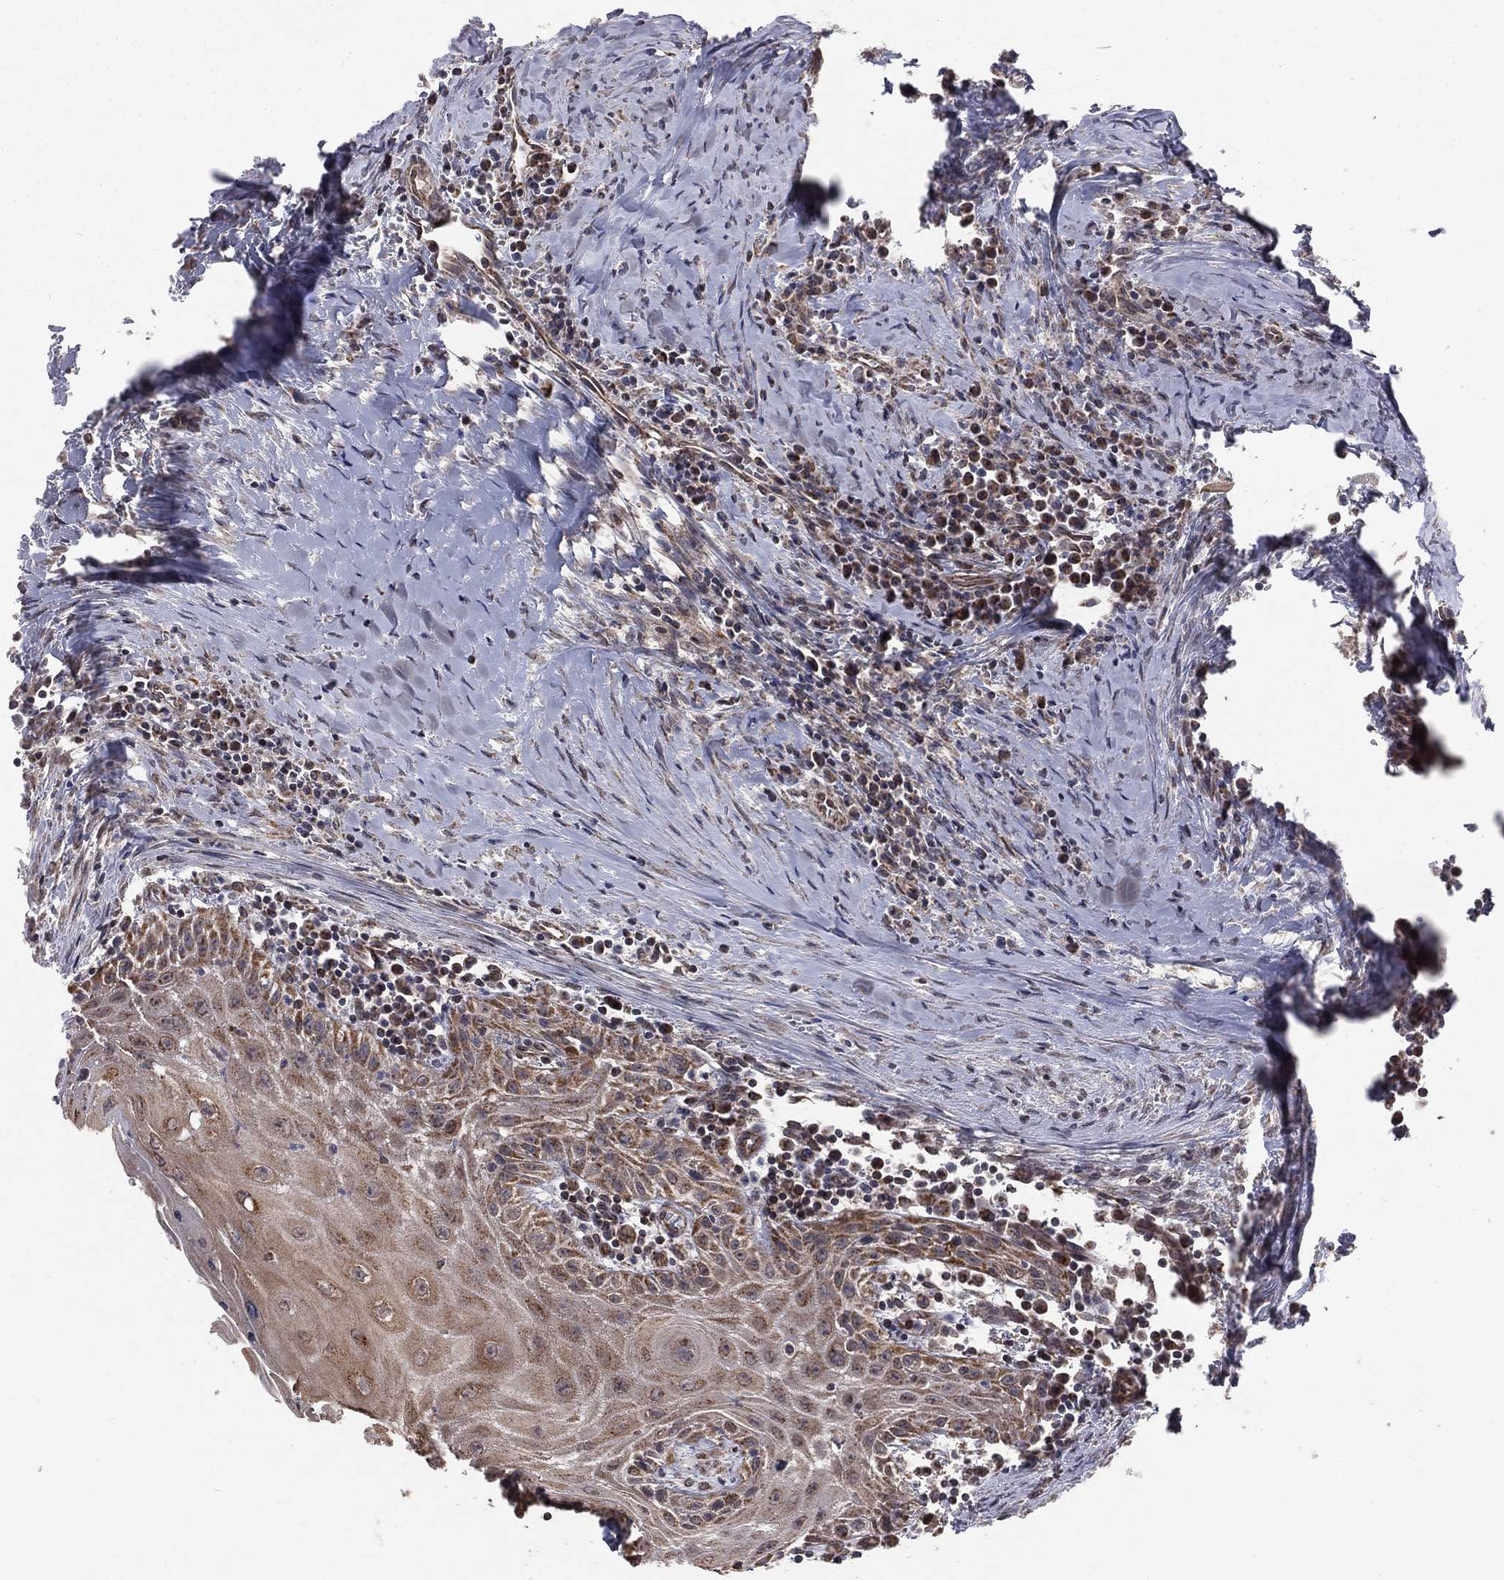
{"staining": {"intensity": "weak", "quantity": ">75%", "location": "cytoplasmic/membranous"}, "tissue": "head and neck cancer", "cell_type": "Tumor cells", "image_type": "cancer", "snomed": [{"axis": "morphology", "description": "Squamous cell carcinoma, NOS"}, {"axis": "topography", "description": "Oral tissue"}, {"axis": "topography", "description": "Head-Neck"}], "caption": "Tumor cells show low levels of weak cytoplasmic/membranous expression in about >75% of cells in human head and neck cancer.", "gene": "MRPL46", "patient": {"sex": "male", "age": 58}}